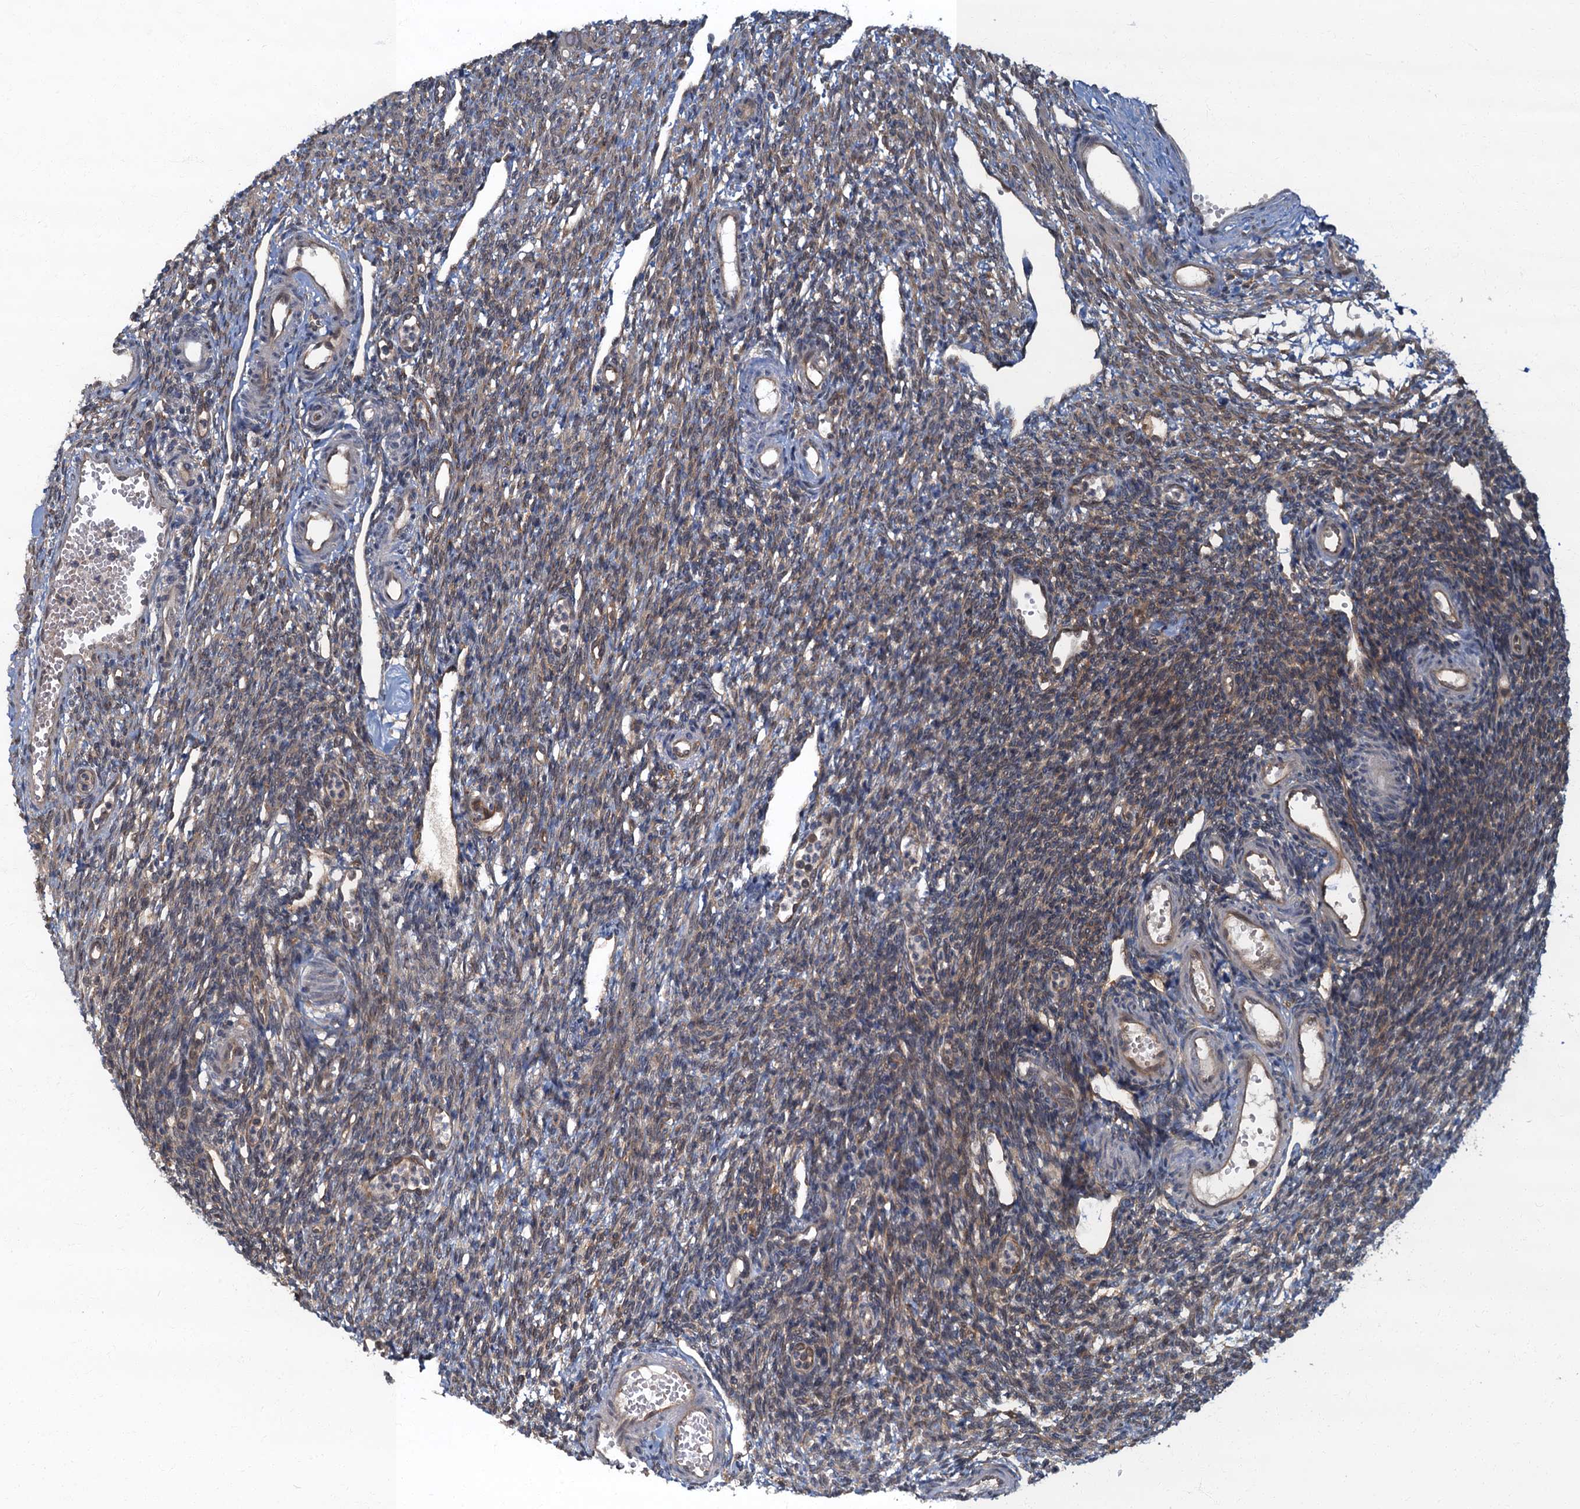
{"staining": {"intensity": "weak", "quantity": ">75%", "location": "cytoplasmic/membranous"}, "tissue": "ovary", "cell_type": "Follicle cells", "image_type": "normal", "snomed": [{"axis": "morphology", "description": "Normal tissue, NOS"}, {"axis": "morphology", "description": "Cyst, NOS"}, {"axis": "topography", "description": "Ovary"}], "caption": "Follicle cells demonstrate low levels of weak cytoplasmic/membranous positivity in about >75% of cells in normal ovary. (IHC, brightfield microscopy, high magnification).", "gene": "TBCK", "patient": {"sex": "female", "age": 33}}